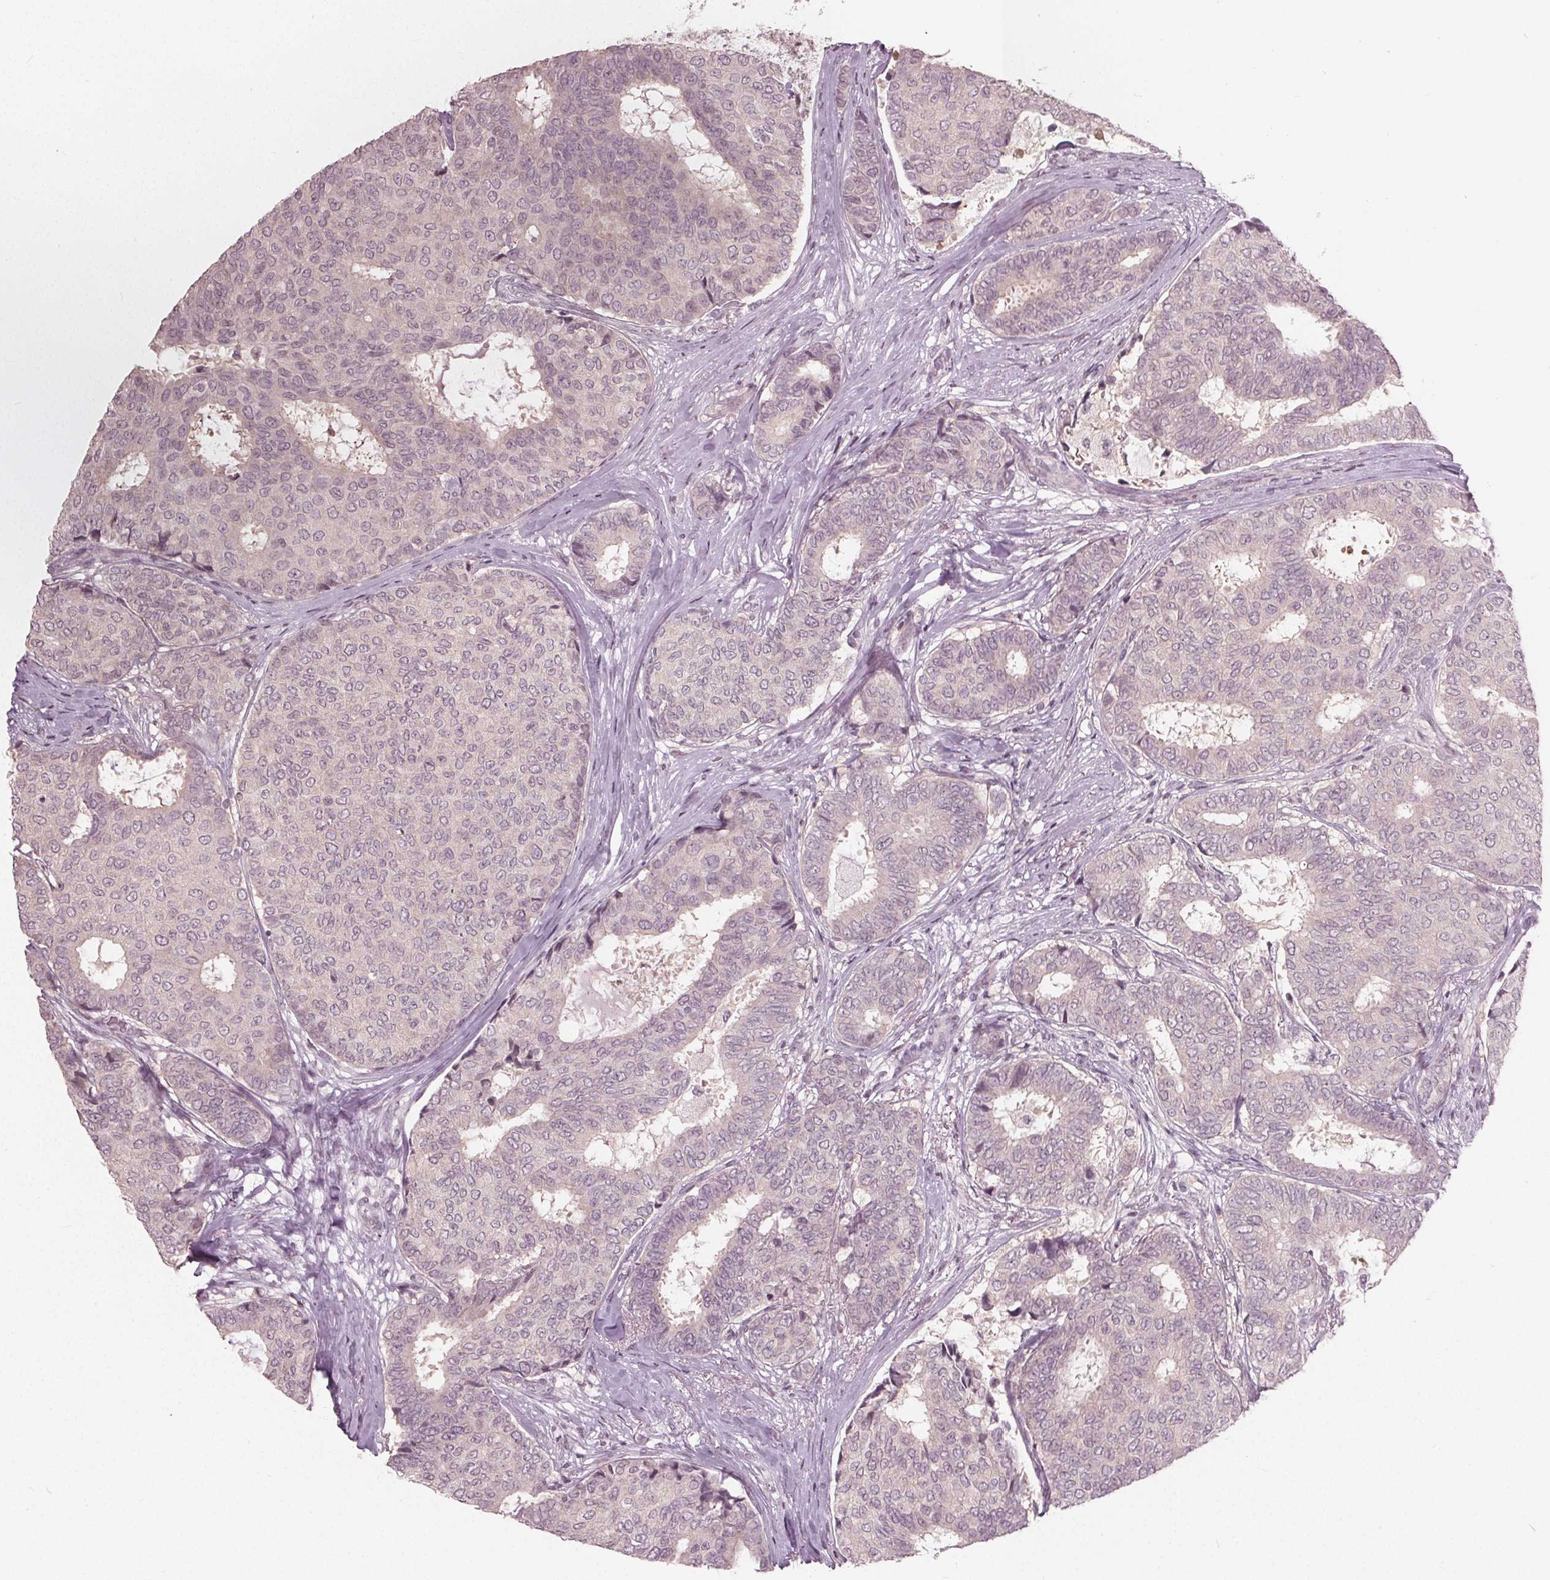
{"staining": {"intensity": "negative", "quantity": "none", "location": "none"}, "tissue": "breast cancer", "cell_type": "Tumor cells", "image_type": "cancer", "snomed": [{"axis": "morphology", "description": "Duct carcinoma"}, {"axis": "topography", "description": "Breast"}], "caption": "DAB immunohistochemical staining of invasive ductal carcinoma (breast) reveals no significant positivity in tumor cells.", "gene": "CXCL16", "patient": {"sex": "female", "age": 75}}